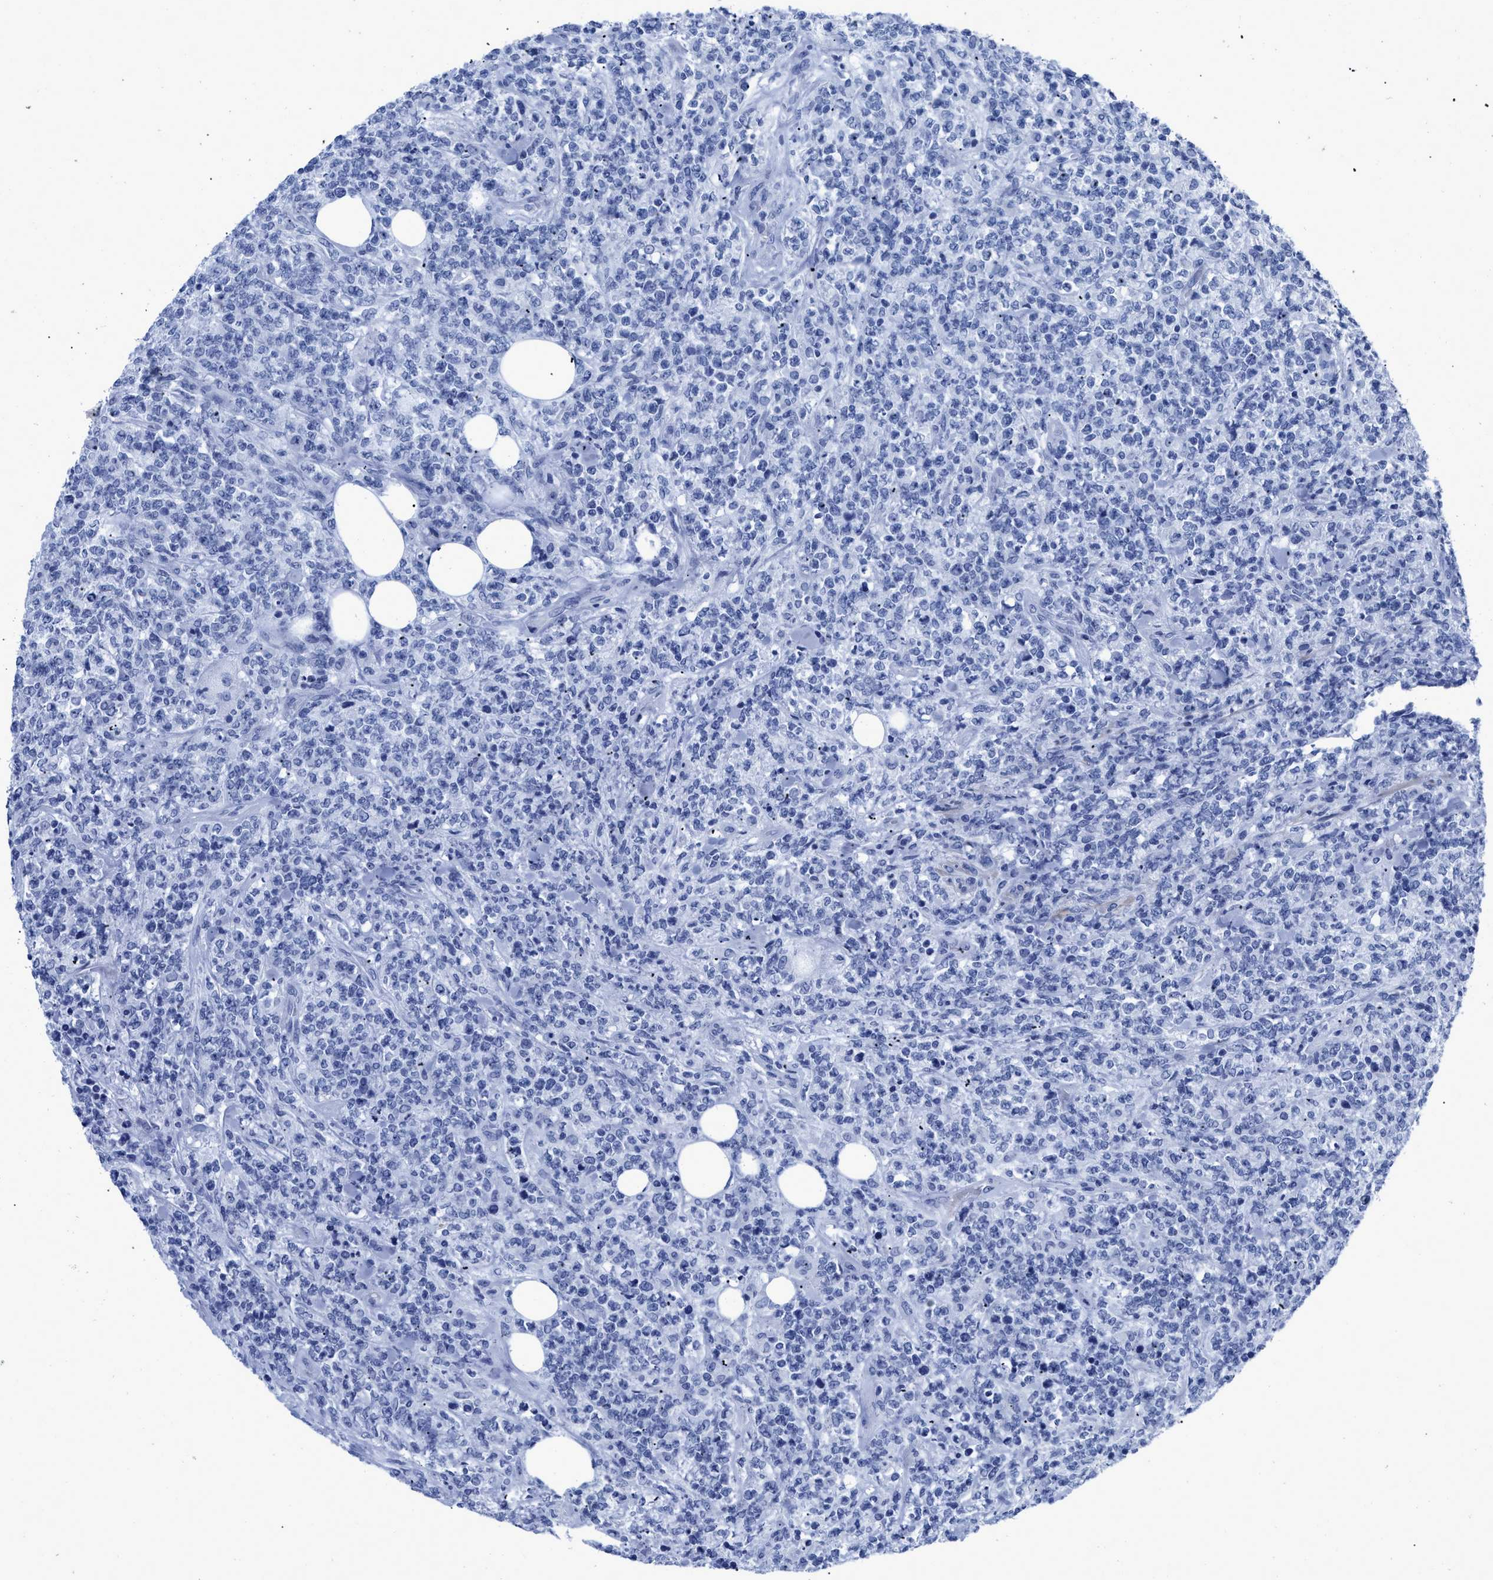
{"staining": {"intensity": "negative", "quantity": "none", "location": "none"}, "tissue": "lymphoma", "cell_type": "Tumor cells", "image_type": "cancer", "snomed": [{"axis": "morphology", "description": "Malignant lymphoma, non-Hodgkin's type, High grade"}, {"axis": "topography", "description": "Soft tissue"}], "caption": "DAB (3,3'-diaminobenzidine) immunohistochemical staining of high-grade malignant lymphoma, non-Hodgkin's type demonstrates no significant expression in tumor cells. (DAB immunohistochemistry (IHC) with hematoxylin counter stain).", "gene": "DUSP26", "patient": {"sex": "male", "age": 18}}